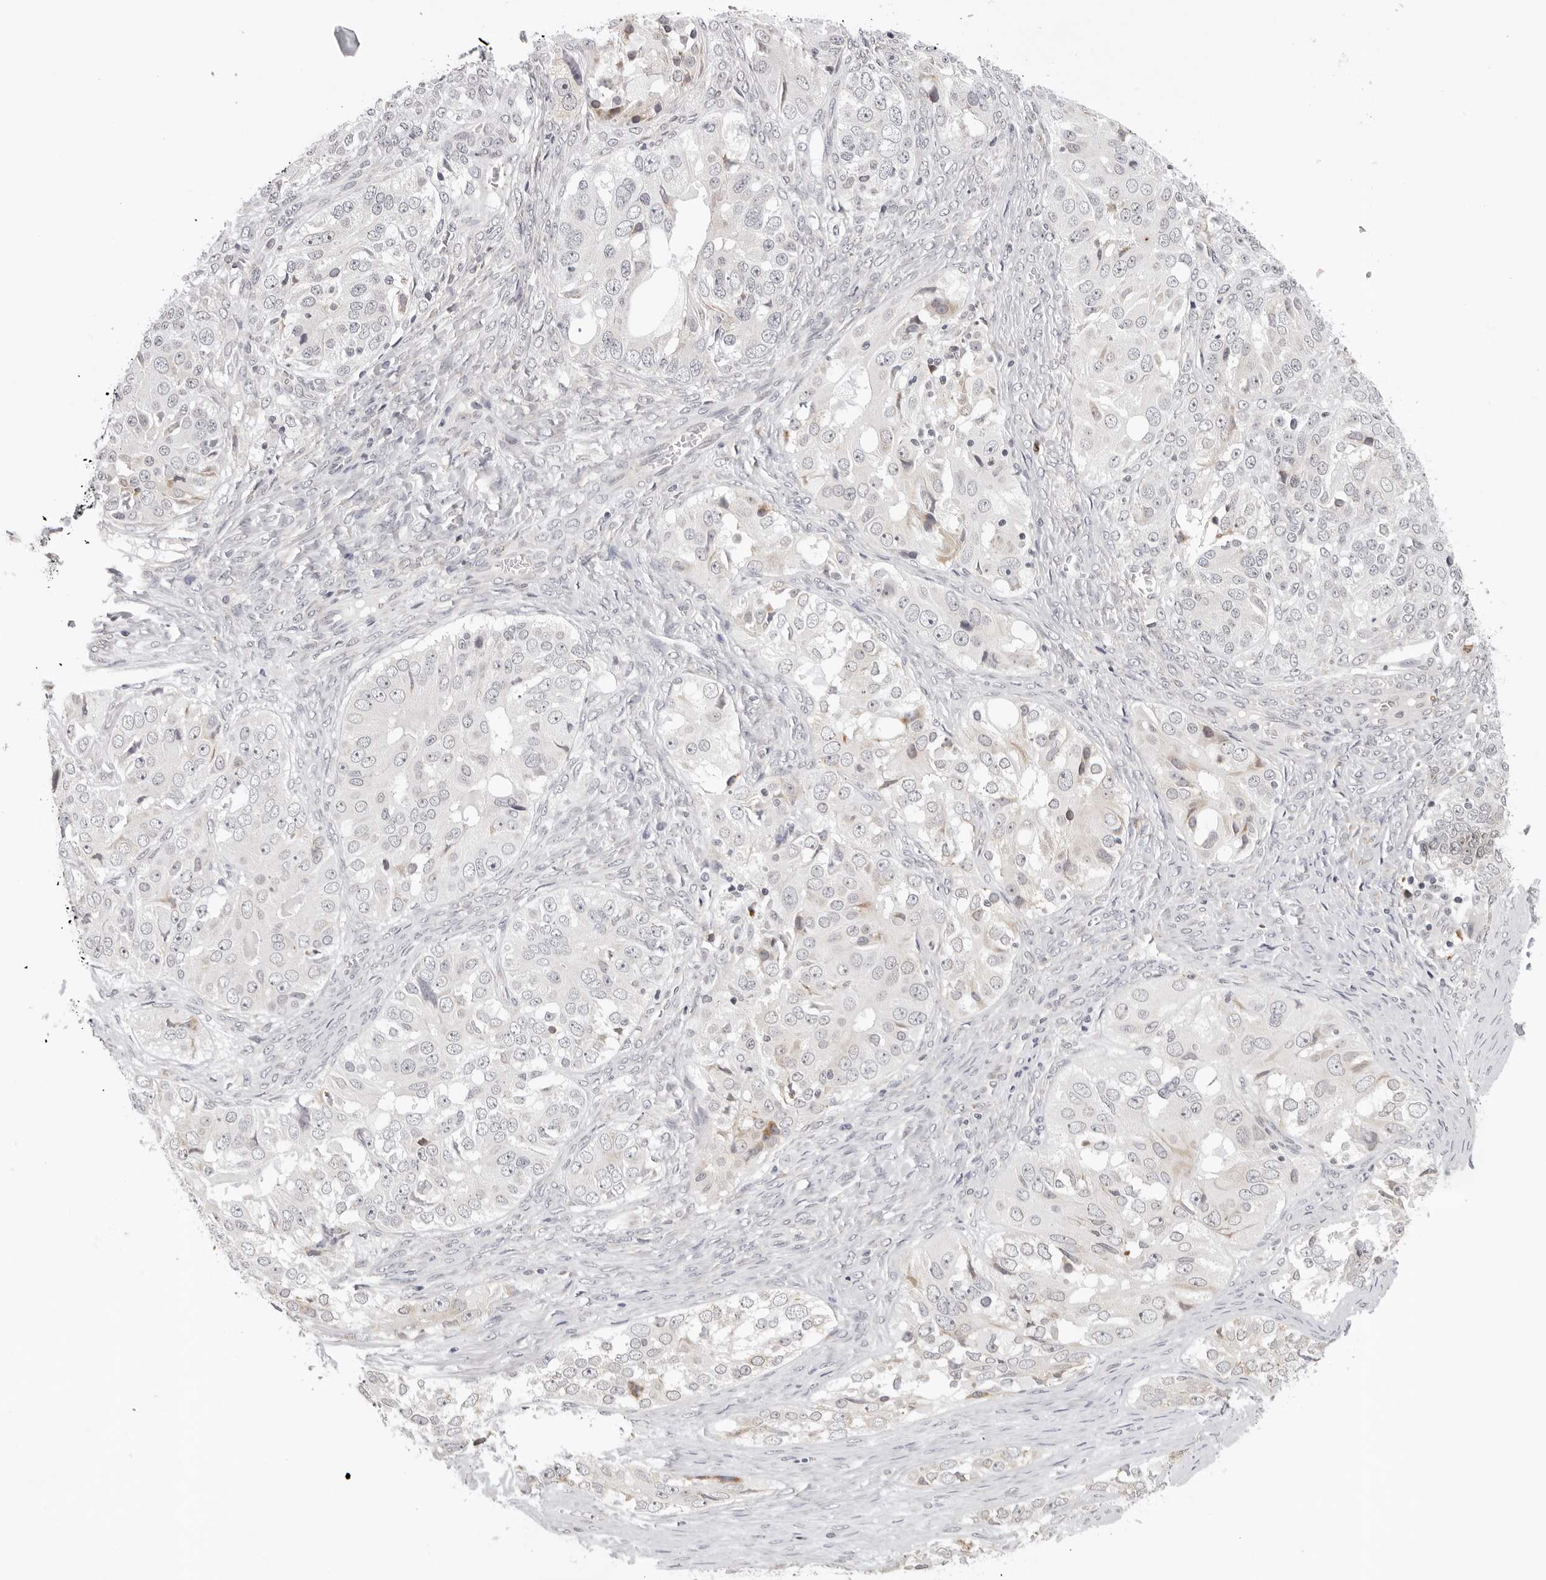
{"staining": {"intensity": "negative", "quantity": "none", "location": "none"}, "tissue": "ovarian cancer", "cell_type": "Tumor cells", "image_type": "cancer", "snomed": [{"axis": "morphology", "description": "Carcinoma, endometroid"}, {"axis": "topography", "description": "Ovary"}], "caption": "Image shows no protein staining in tumor cells of ovarian endometroid carcinoma tissue.", "gene": "IL17RA", "patient": {"sex": "female", "age": 51}}